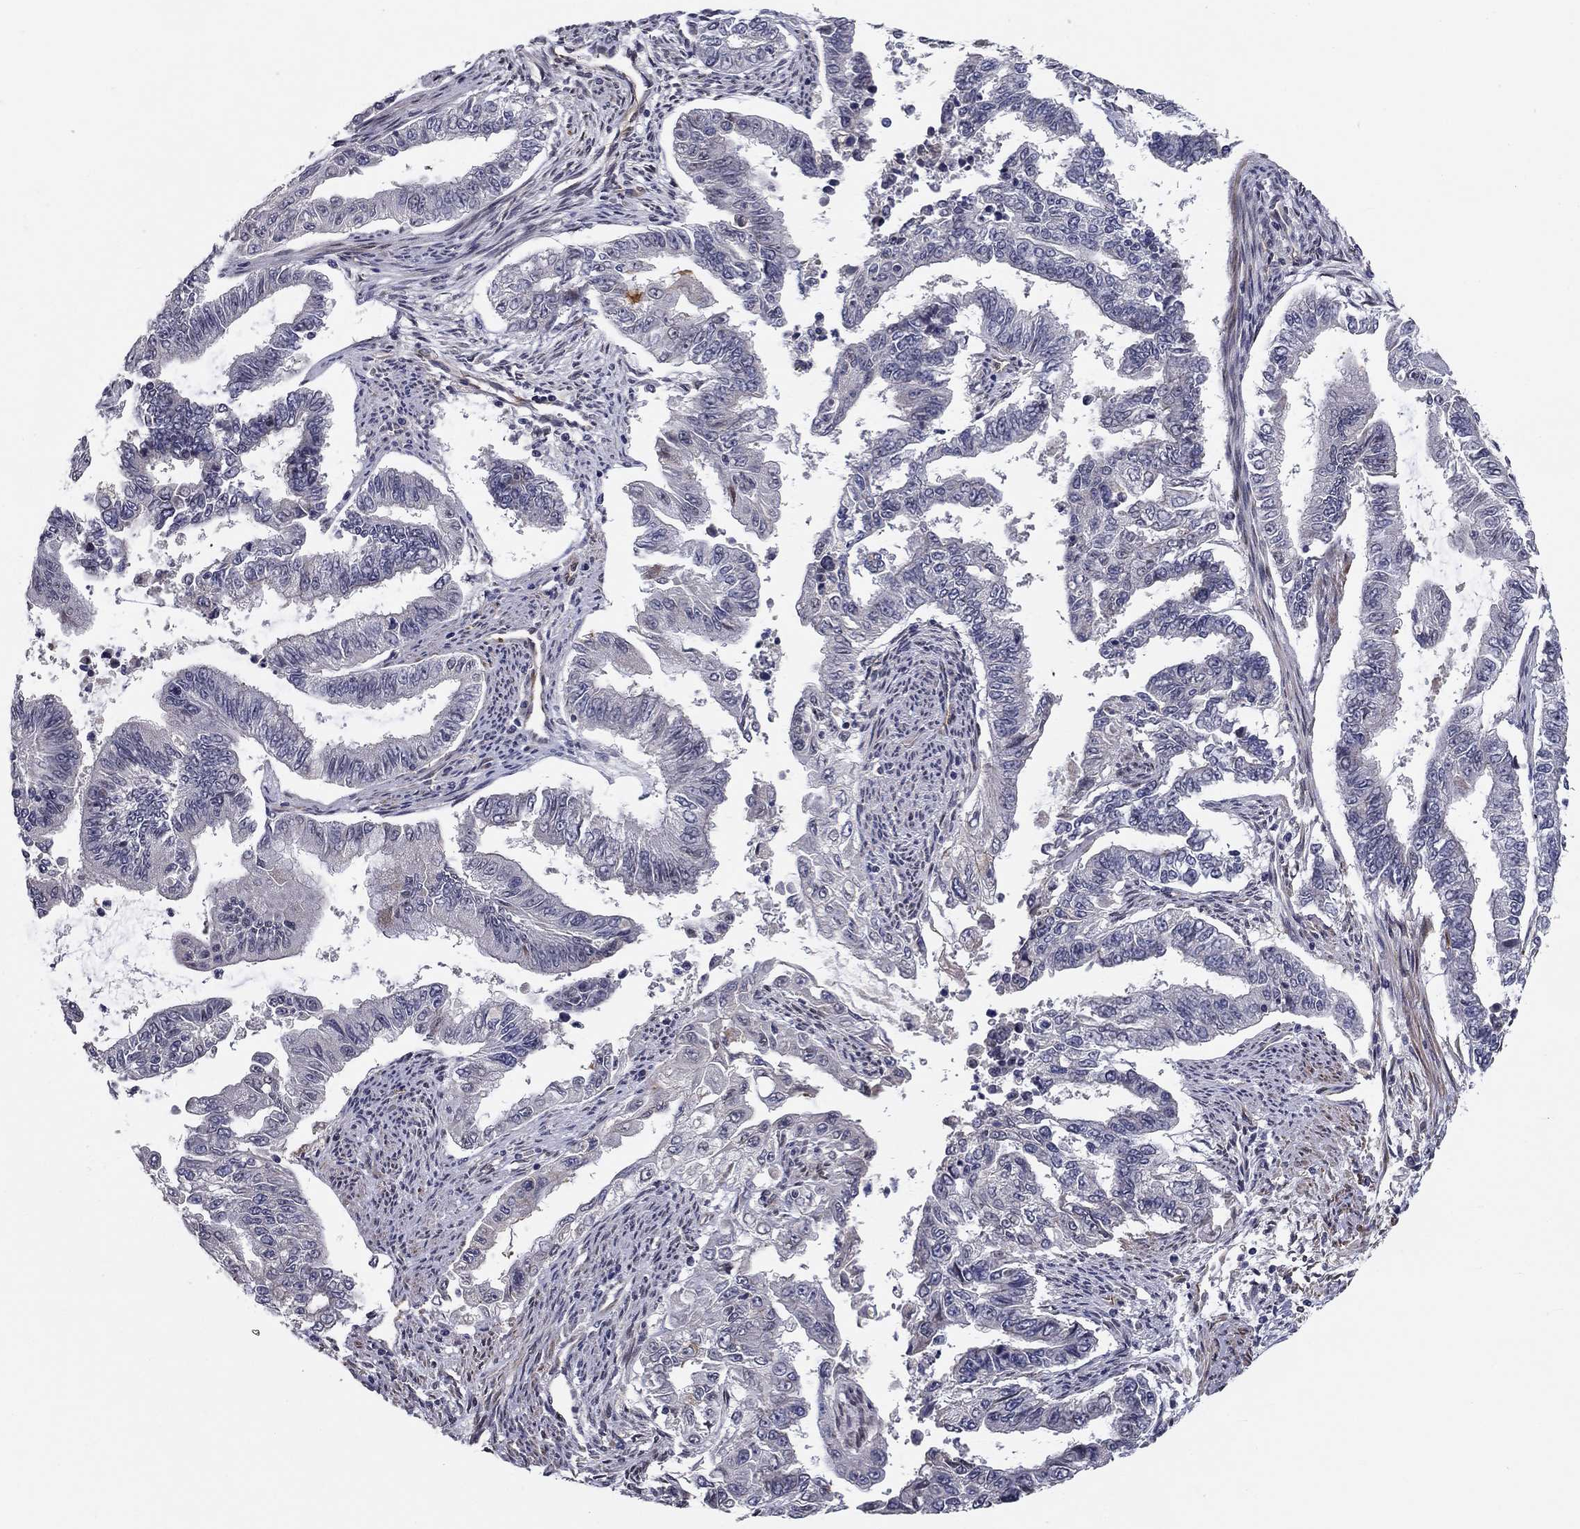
{"staining": {"intensity": "negative", "quantity": "none", "location": "none"}, "tissue": "endometrial cancer", "cell_type": "Tumor cells", "image_type": "cancer", "snomed": [{"axis": "morphology", "description": "Adenocarcinoma, NOS"}, {"axis": "topography", "description": "Uterus"}], "caption": "Endometrial cancer (adenocarcinoma) was stained to show a protein in brown. There is no significant staining in tumor cells.", "gene": "SYNC", "patient": {"sex": "female", "age": 59}}